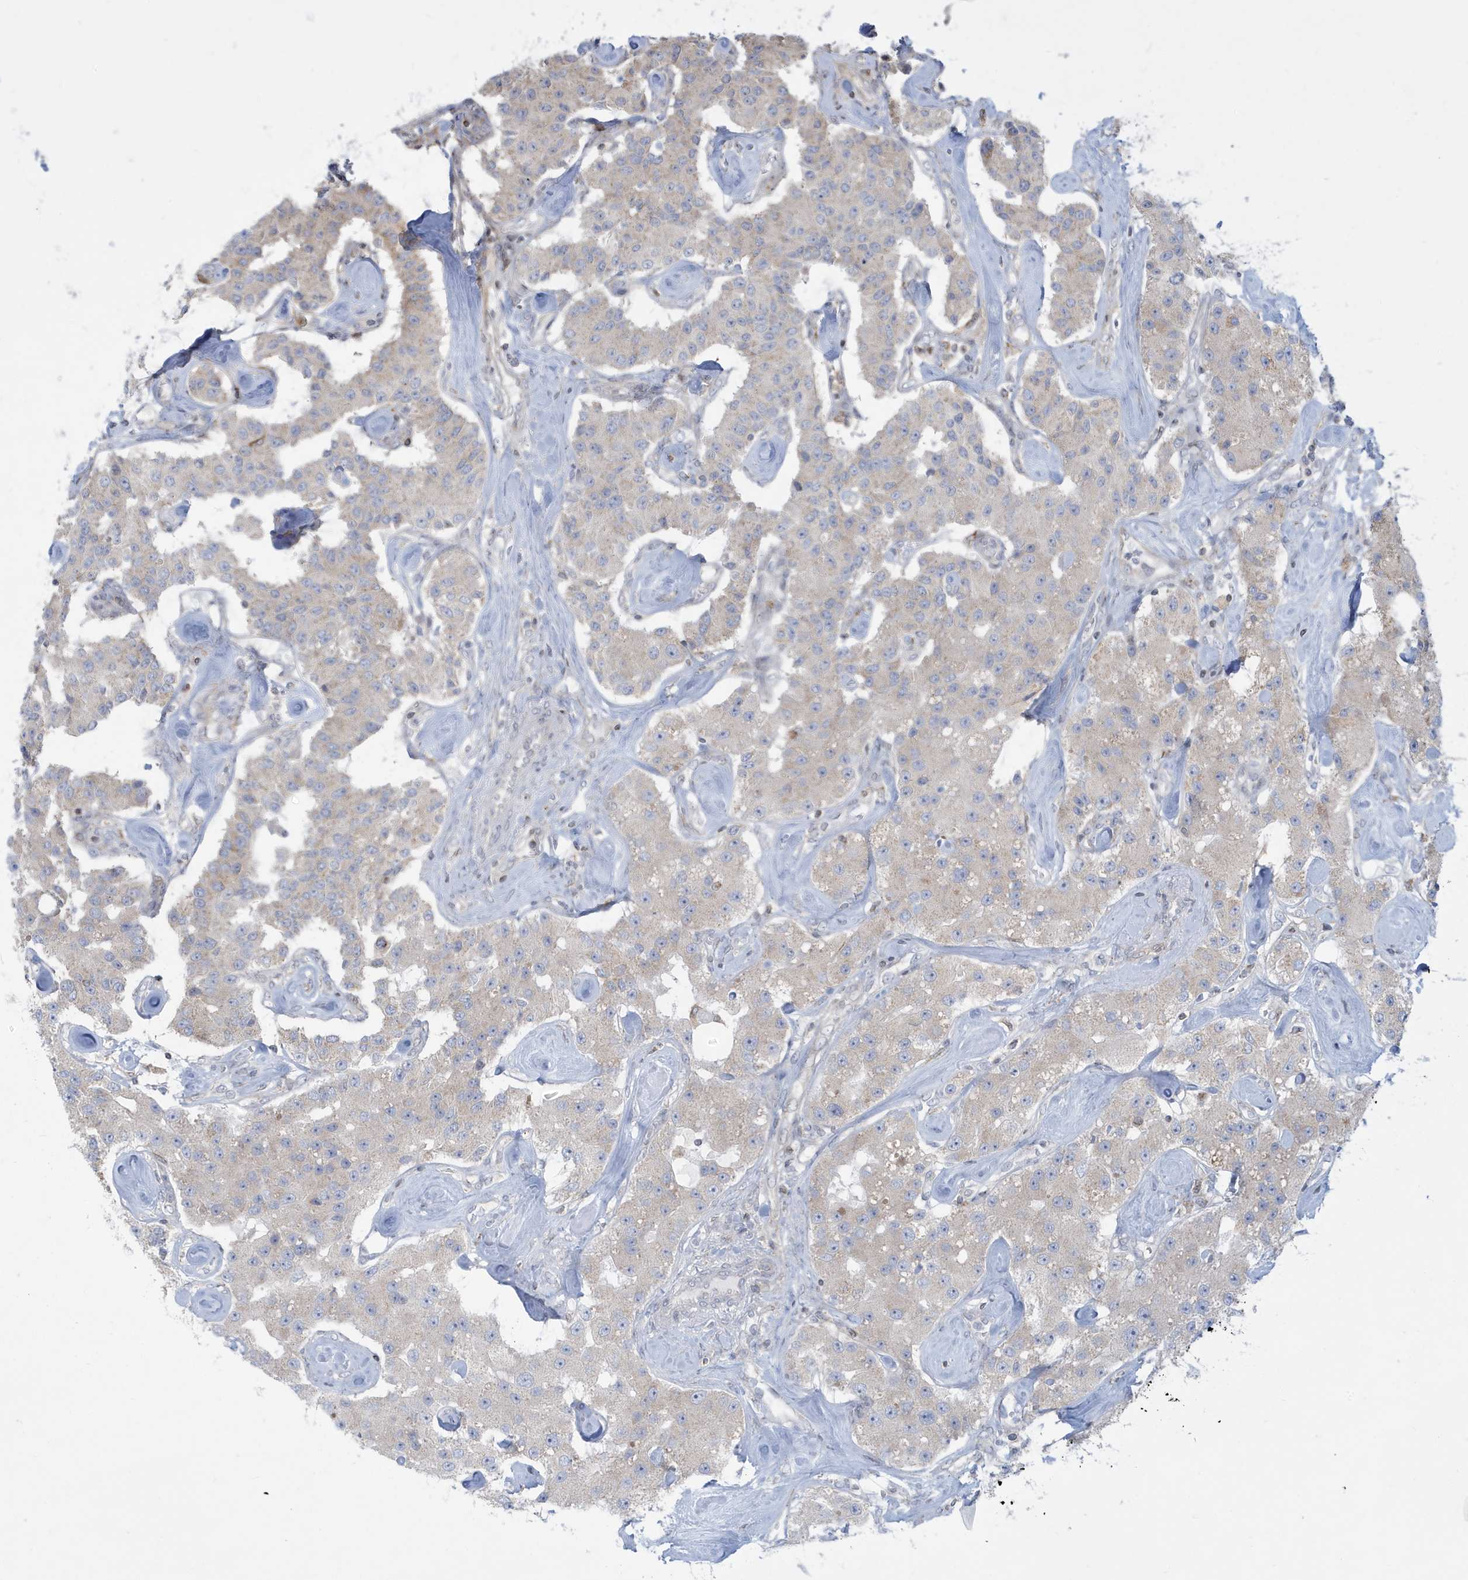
{"staining": {"intensity": "negative", "quantity": "none", "location": "none"}, "tissue": "carcinoid", "cell_type": "Tumor cells", "image_type": "cancer", "snomed": [{"axis": "morphology", "description": "Carcinoid, malignant, NOS"}, {"axis": "topography", "description": "Pancreas"}], "caption": "This histopathology image is of carcinoid stained with immunohistochemistry to label a protein in brown with the nuclei are counter-stained blue. There is no positivity in tumor cells. (DAB (3,3'-diaminobenzidine) immunohistochemistry (IHC) visualized using brightfield microscopy, high magnification).", "gene": "SLAMF9", "patient": {"sex": "male", "age": 41}}